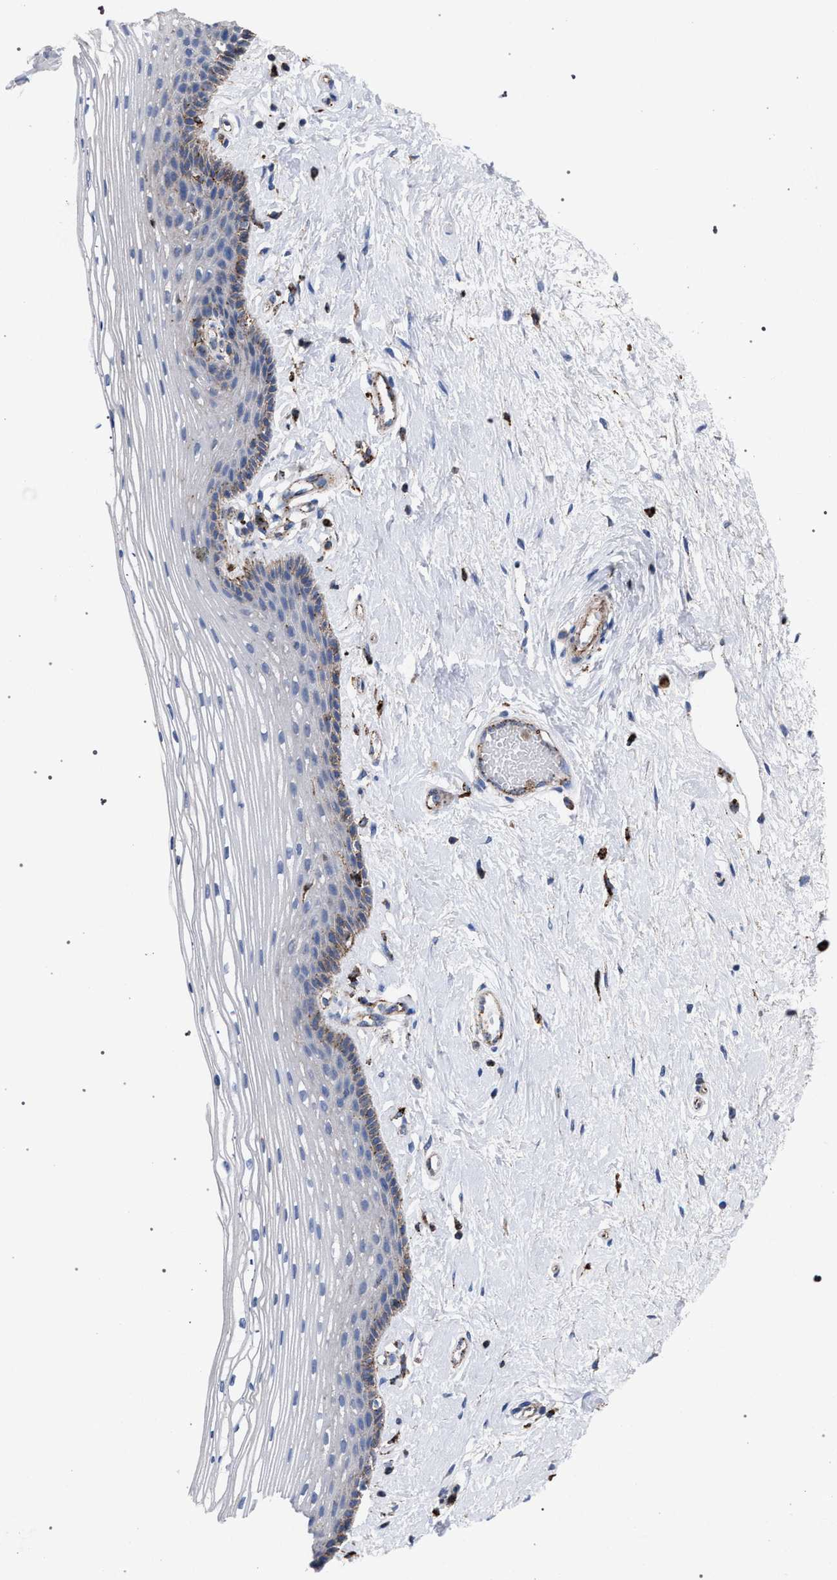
{"staining": {"intensity": "weak", "quantity": "<25%", "location": "cytoplasmic/membranous"}, "tissue": "vagina", "cell_type": "Squamous epithelial cells", "image_type": "normal", "snomed": [{"axis": "morphology", "description": "Normal tissue, NOS"}, {"axis": "topography", "description": "Vagina"}], "caption": "Immunohistochemistry (IHC) of benign vagina demonstrates no positivity in squamous epithelial cells.", "gene": "PPT1", "patient": {"sex": "female", "age": 46}}